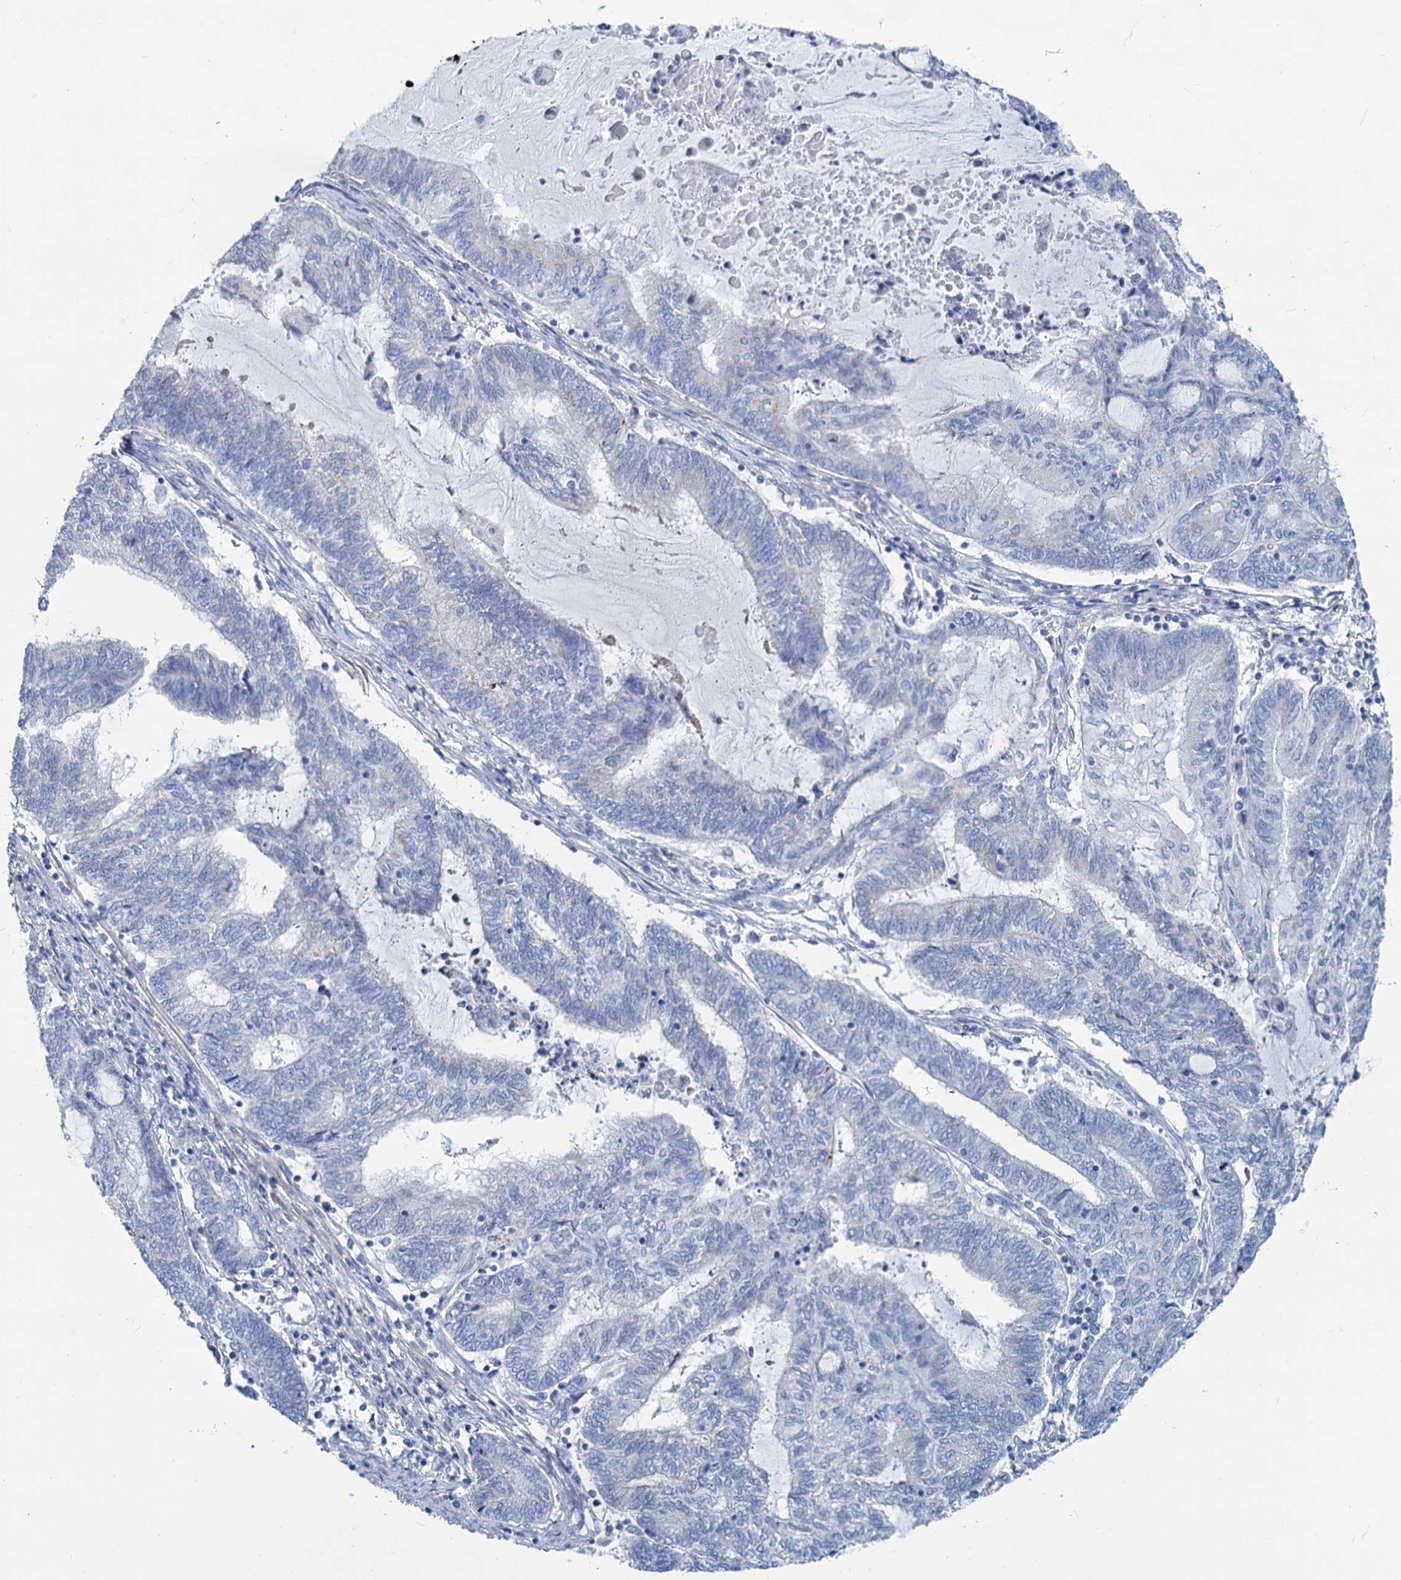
{"staining": {"intensity": "negative", "quantity": "none", "location": "none"}, "tissue": "endometrial cancer", "cell_type": "Tumor cells", "image_type": "cancer", "snomed": [{"axis": "morphology", "description": "Adenocarcinoma, NOS"}, {"axis": "topography", "description": "Uterus"}, {"axis": "topography", "description": "Endometrium"}], "caption": "An image of human adenocarcinoma (endometrial) is negative for staining in tumor cells.", "gene": "SLC1A3", "patient": {"sex": "female", "age": 70}}